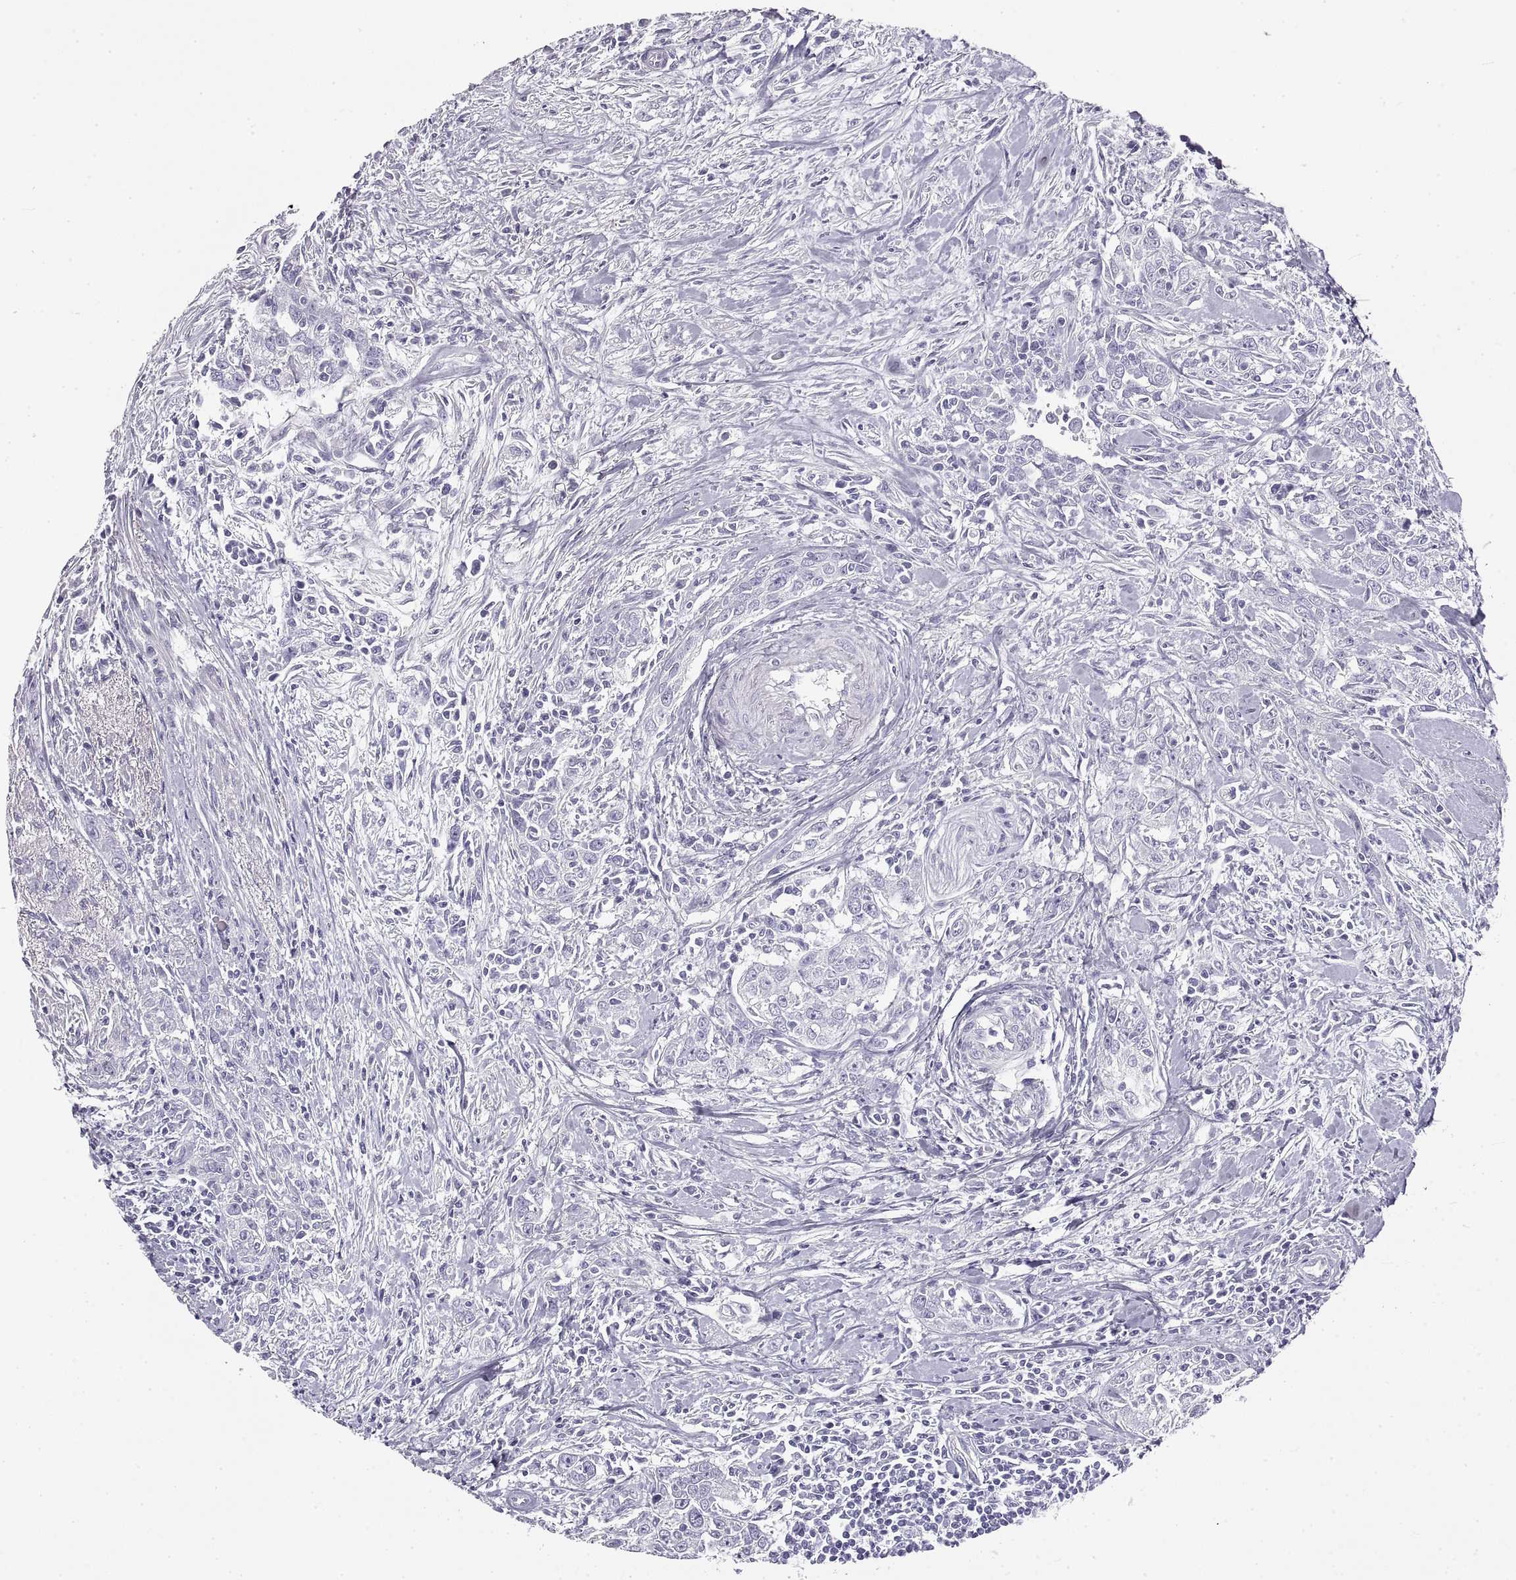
{"staining": {"intensity": "negative", "quantity": "none", "location": "none"}, "tissue": "urothelial cancer", "cell_type": "Tumor cells", "image_type": "cancer", "snomed": [{"axis": "morphology", "description": "Urothelial carcinoma, High grade"}, {"axis": "topography", "description": "Urinary bladder"}], "caption": "There is no significant staining in tumor cells of urothelial cancer.", "gene": "RLBP1", "patient": {"sex": "male", "age": 83}}